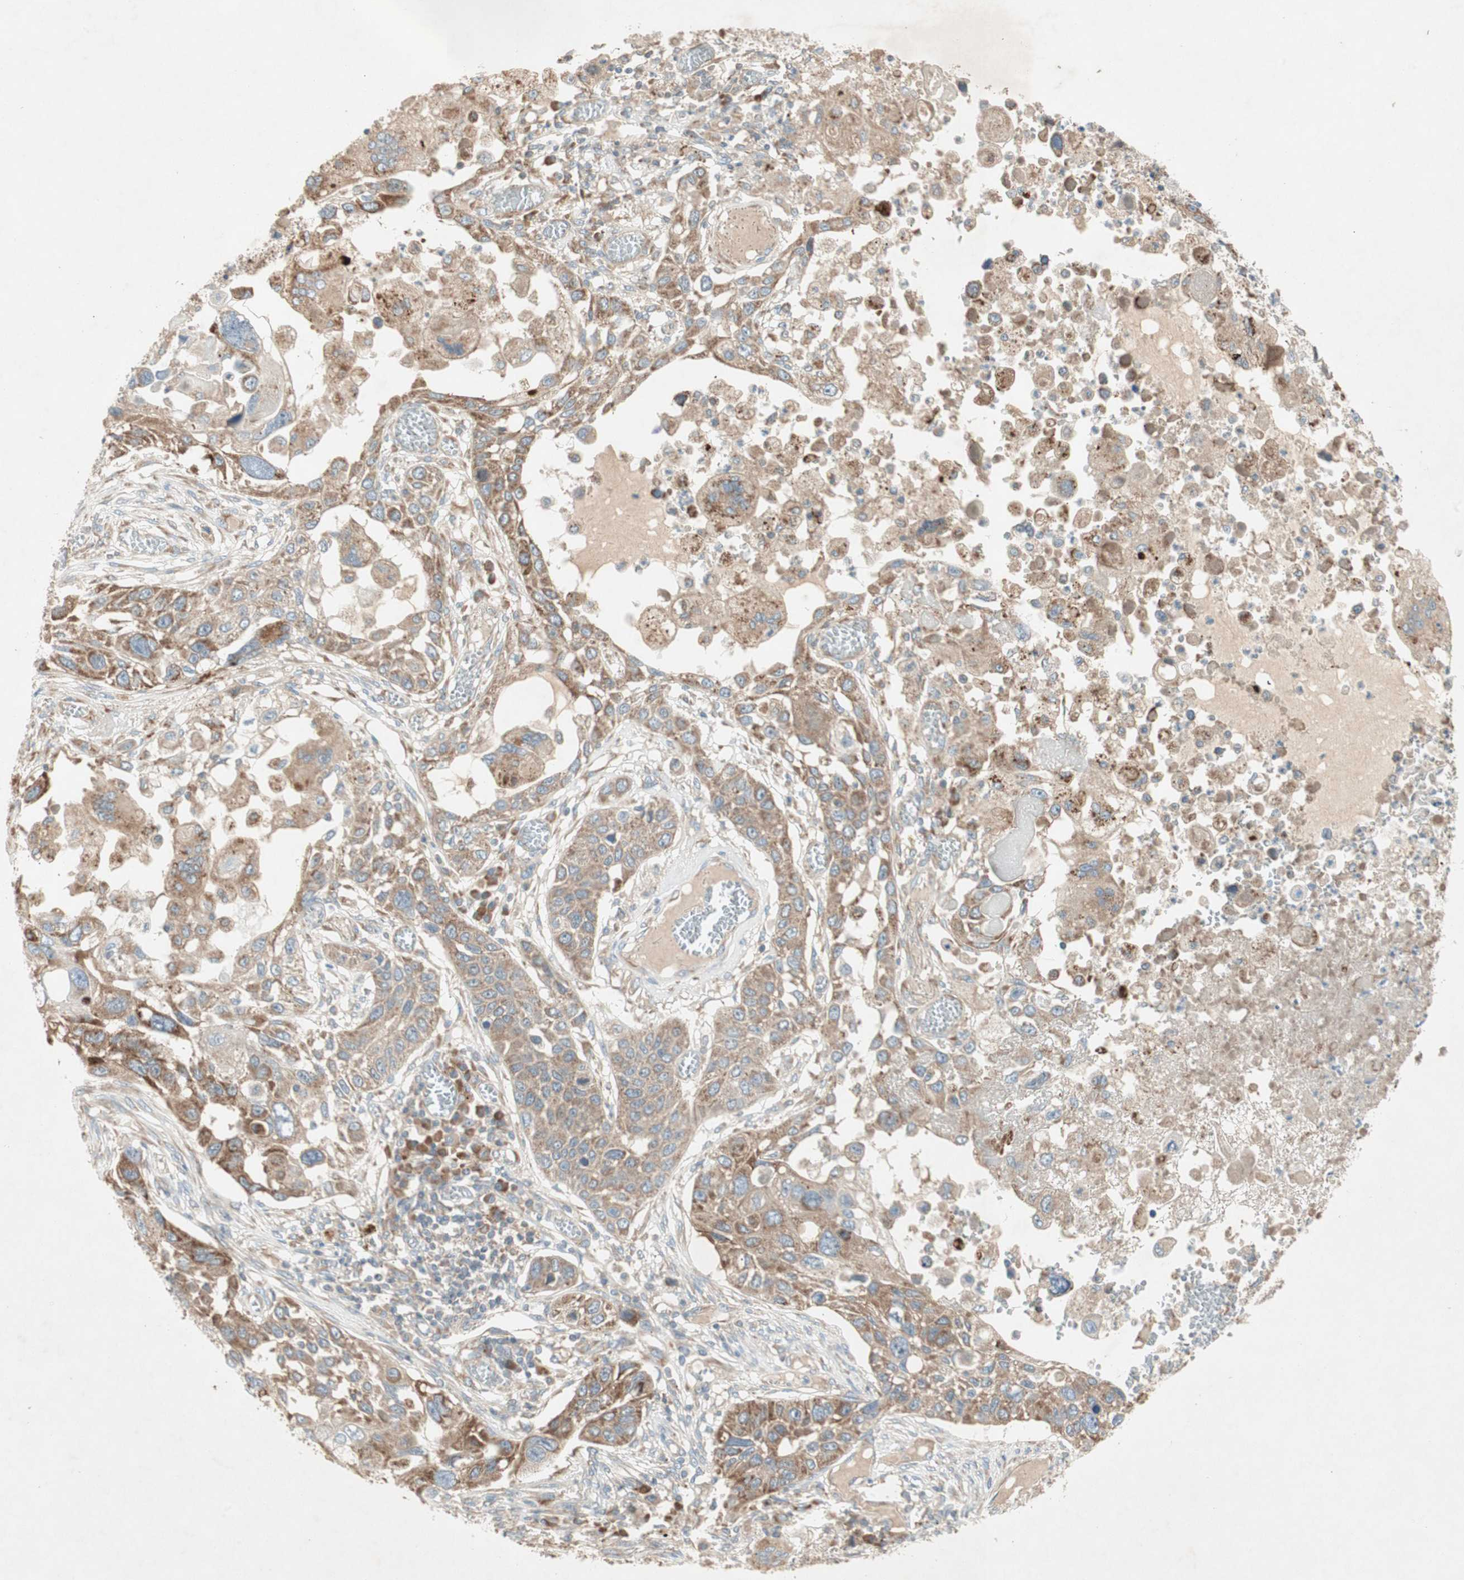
{"staining": {"intensity": "moderate", "quantity": ">75%", "location": "cytoplasmic/membranous"}, "tissue": "lung cancer", "cell_type": "Tumor cells", "image_type": "cancer", "snomed": [{"axis": "morphology", "description": "Squamous cell carcinoma, NOS"}, {"axis": "topography", "description": "Lung"}], "caption": "Brown immunohistochemical staining in human lung cancer (squamous cell carcinoma) reveals moderate cytoplasmic/membranous positivity in approximately >75% of tumor cells.", "gene": "RPL23", "patient": {"sex": "male", "age": 71}}